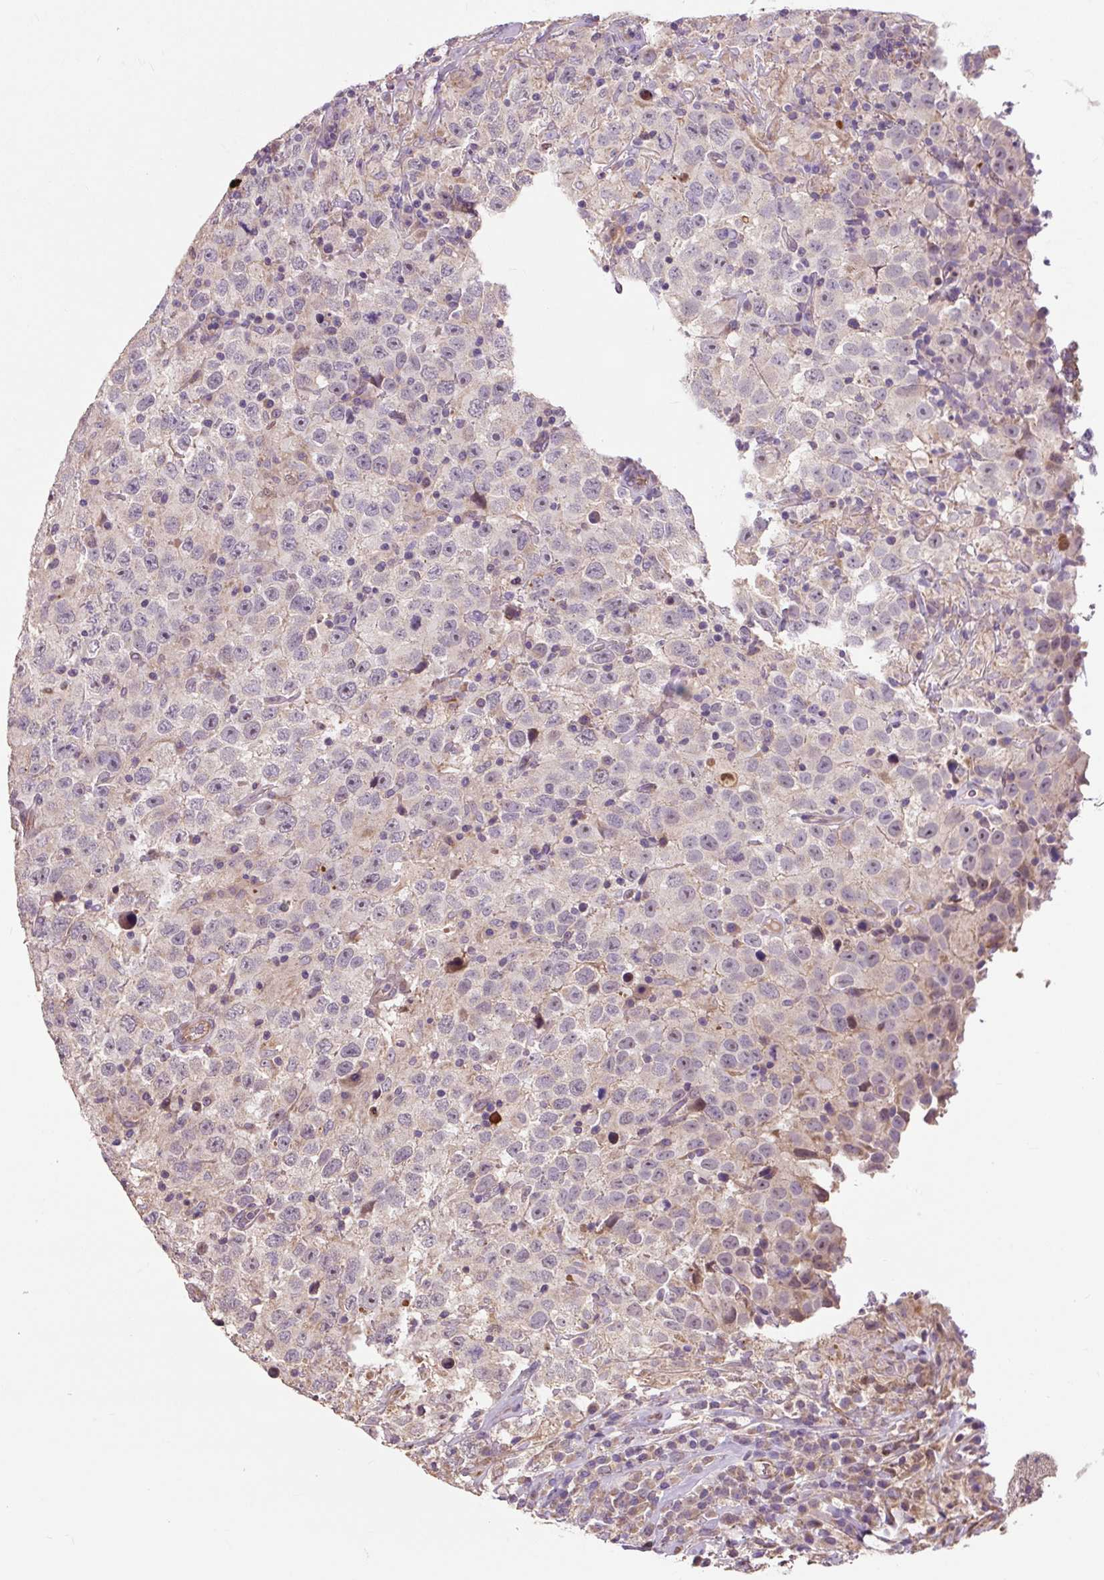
{"staining": {"intensity": "moderate", "quantity": "<25%", "location": "cytoplasmic/membranous"}, "tissue": "testis cancer", "cell_type": "Tumor cells", "image_type": "cancer", "snomed": [{"axis": "morphology", "description": "Seminoma, NOS"}, {"axis": "topography", "description": "Testis"}], "caption": "Seminoma (testis) stained with immunohistochemistry (IHC) shows moderate cytoplasmic/membranous expression in about <25% of tumor cells. The protein is shown in brown color, while the nuclei are stained blue.", "gene": "PRIMPOL", "patient": {"sex": "male", "age": 41}}